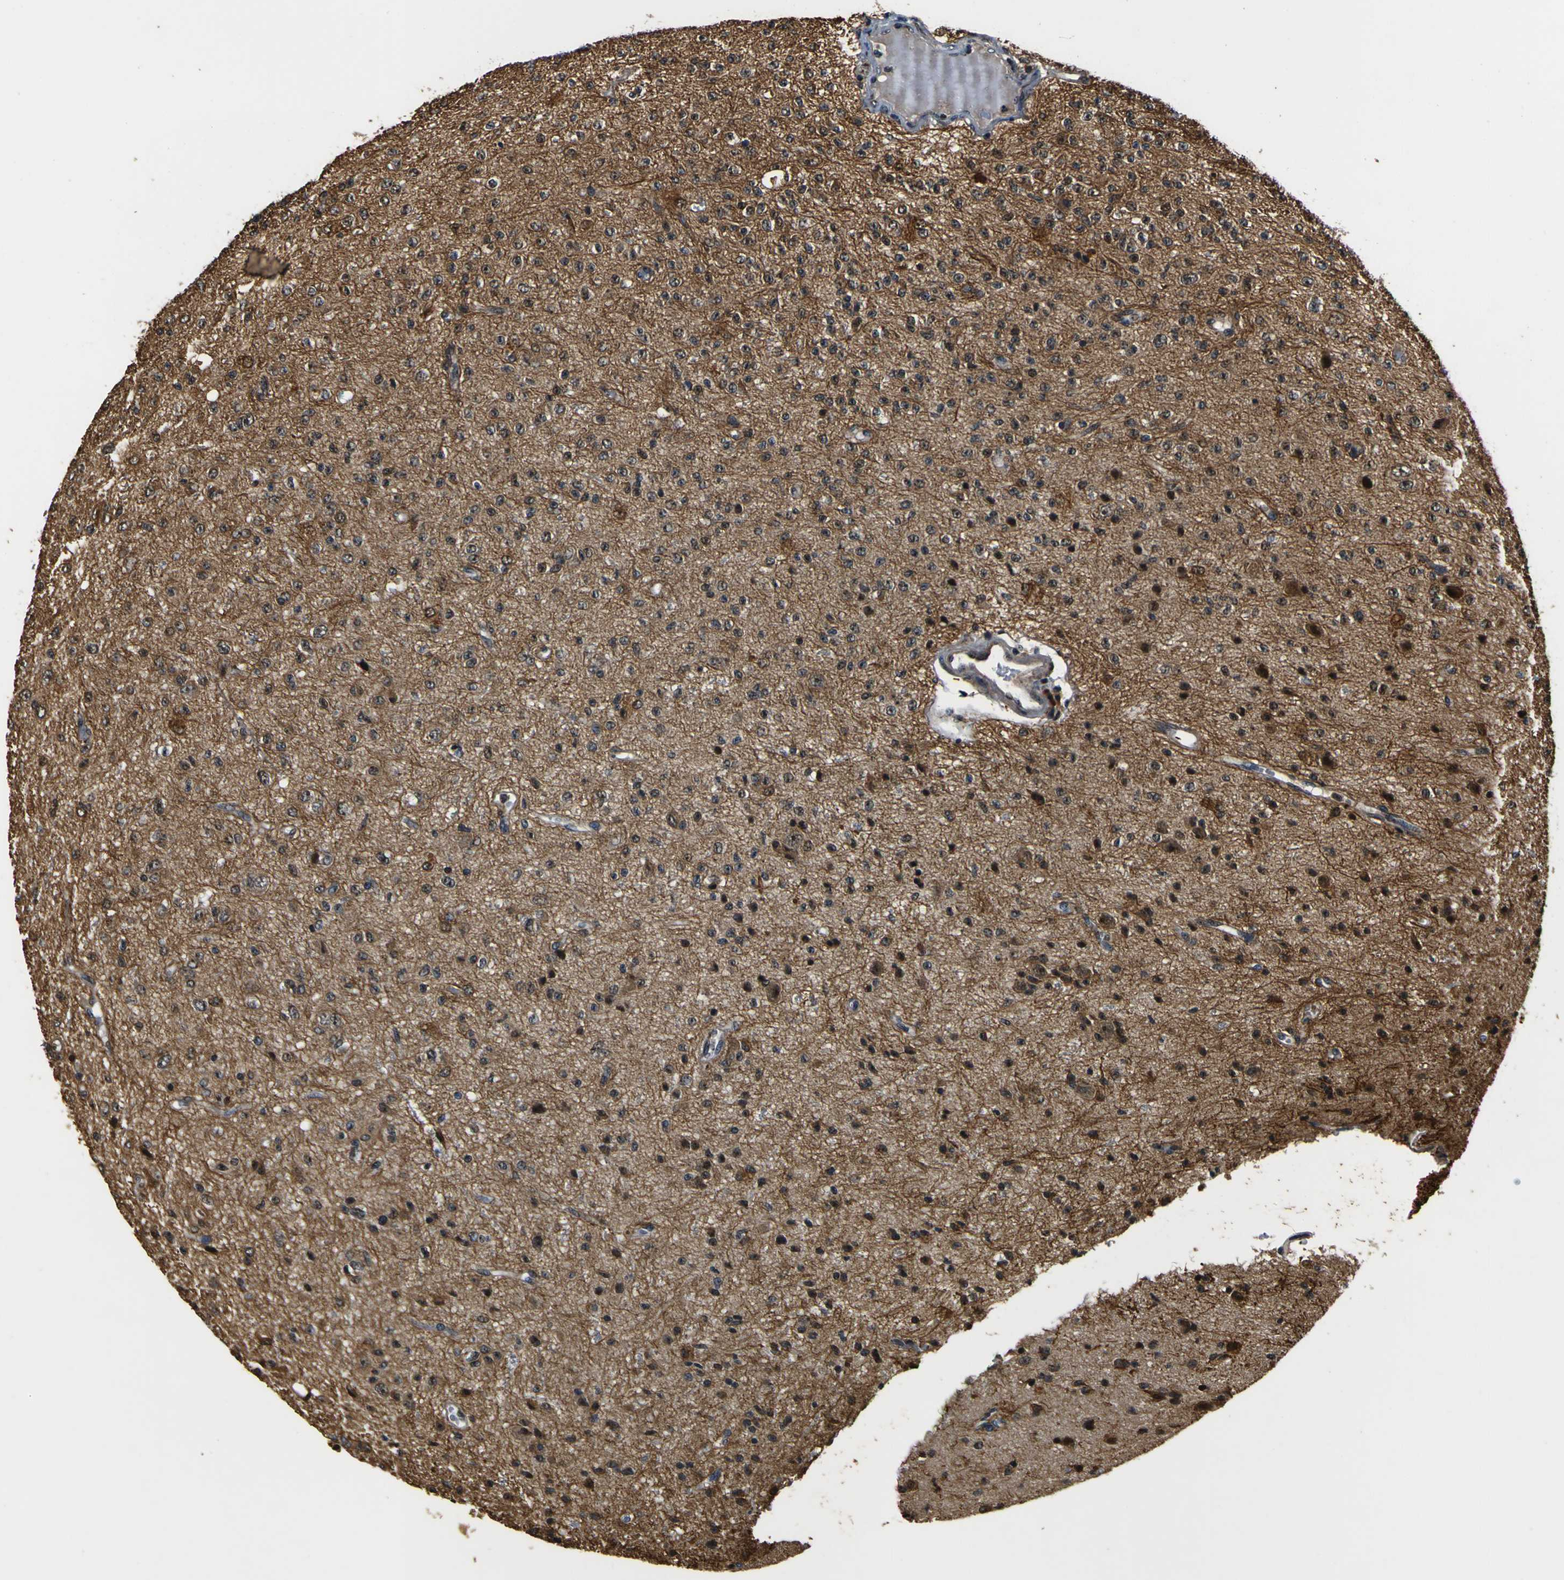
{"staining": {"intensity": "strong", "quantity": "<25%", "location": "cytoplasmic/membranous,nuclear"}, "tissue": "glioma", "cell_type": "Tumor cells", "image_type": "cancer", "snomed": [{"axis": "morphology", "description": "Glioma, malignant, High grade"}, {"axis": "topography", "description": "pancreas cauda"}], "caption": "Protein analysis of glioma tissue reveals strong cytoplasmic/membranous and nuclear staining in about <25% of tumor cells.", "gene": "LRP4", "patient": {"sex": "male", "age": 60}}